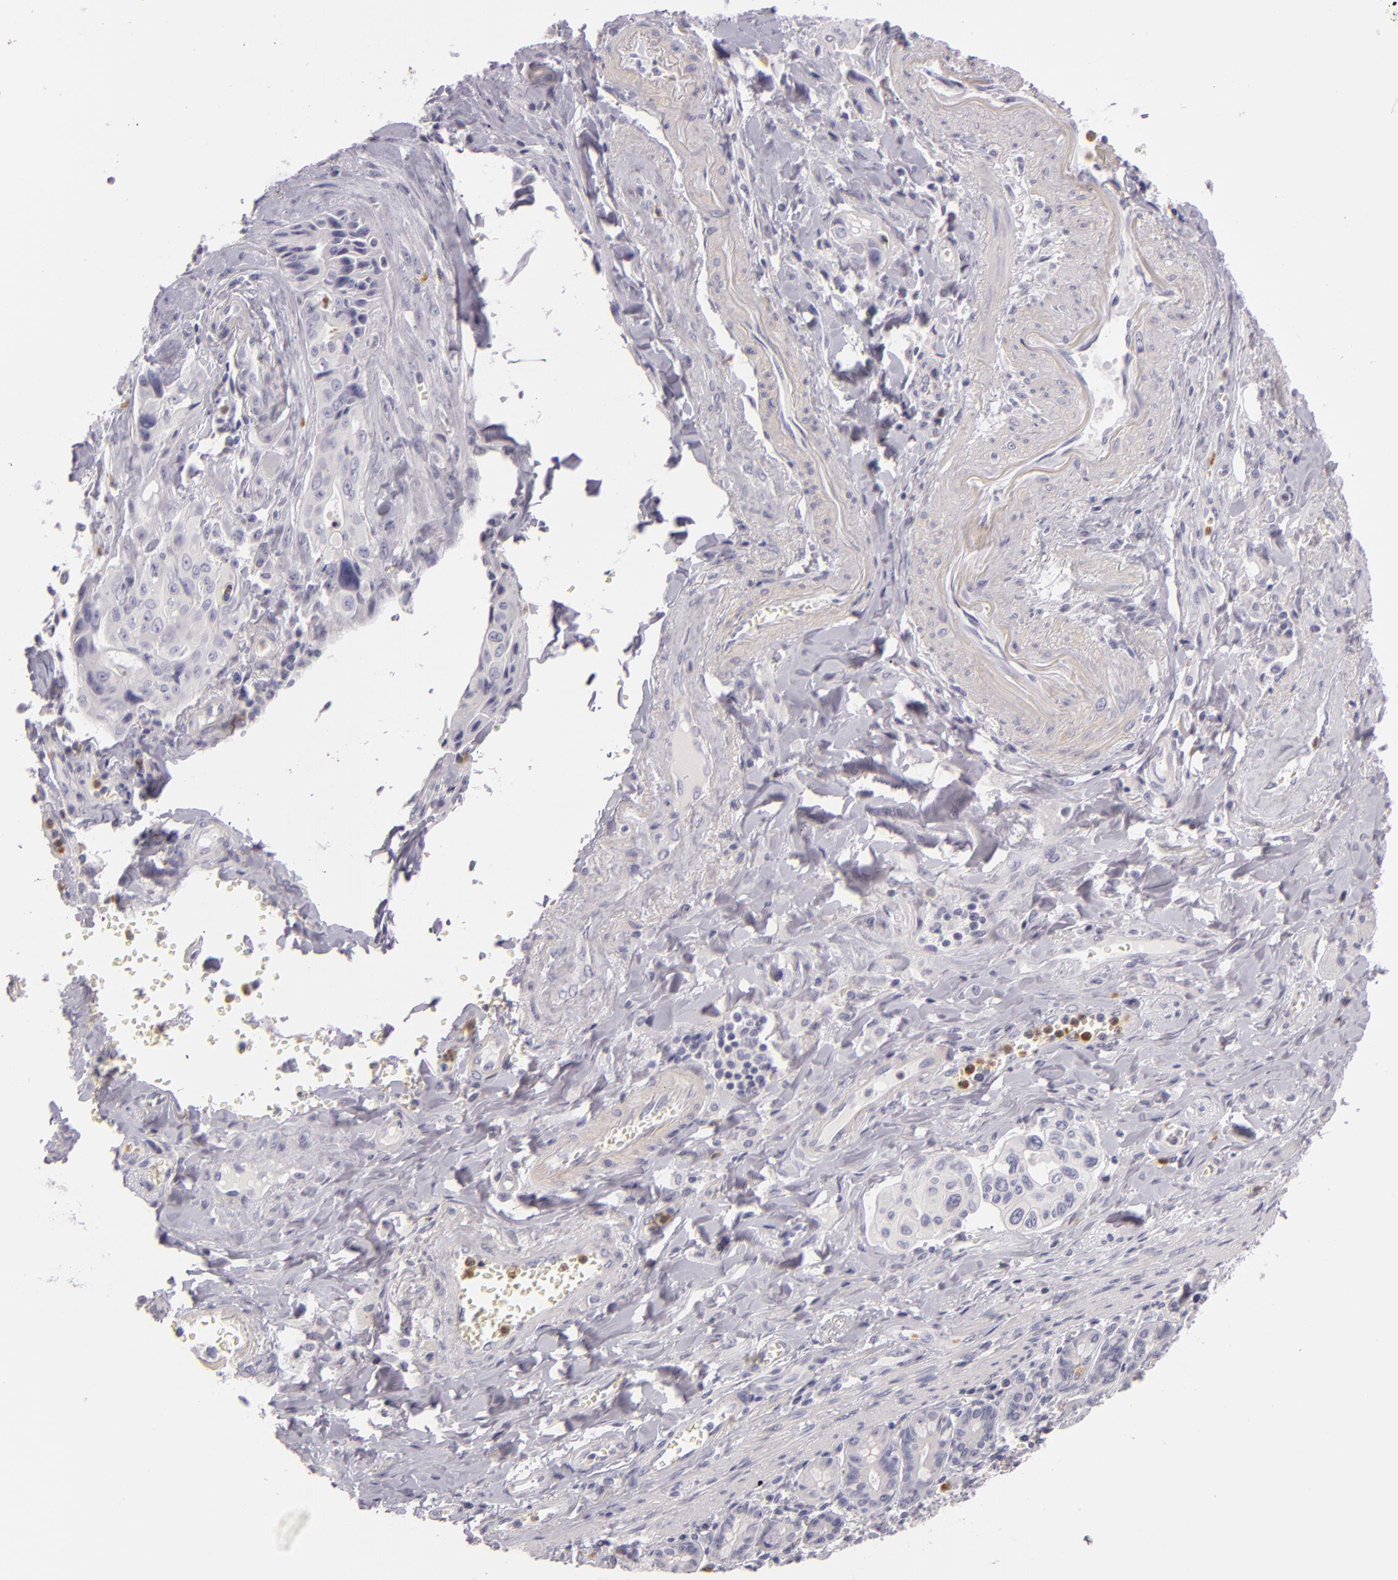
{"staining": {"intensity": "negative", "quantity": "none", "location": "none"}, "tissue": "pancreatic cancer", "cell_type": "Tumor cells", "image_type": "cancer", "snomed": [{"axis": "morphology", "description": "Adenocarcinoma, NOS"}, {"axis": "topography", "description": "Pancreas"}], "caption": "The IHC image has no significant positivity in tumor cells of adenocarcinoma (pancreatic) tissue.", "gene": "FAM181A", "patient": {"sex": "male", "age": 77}}